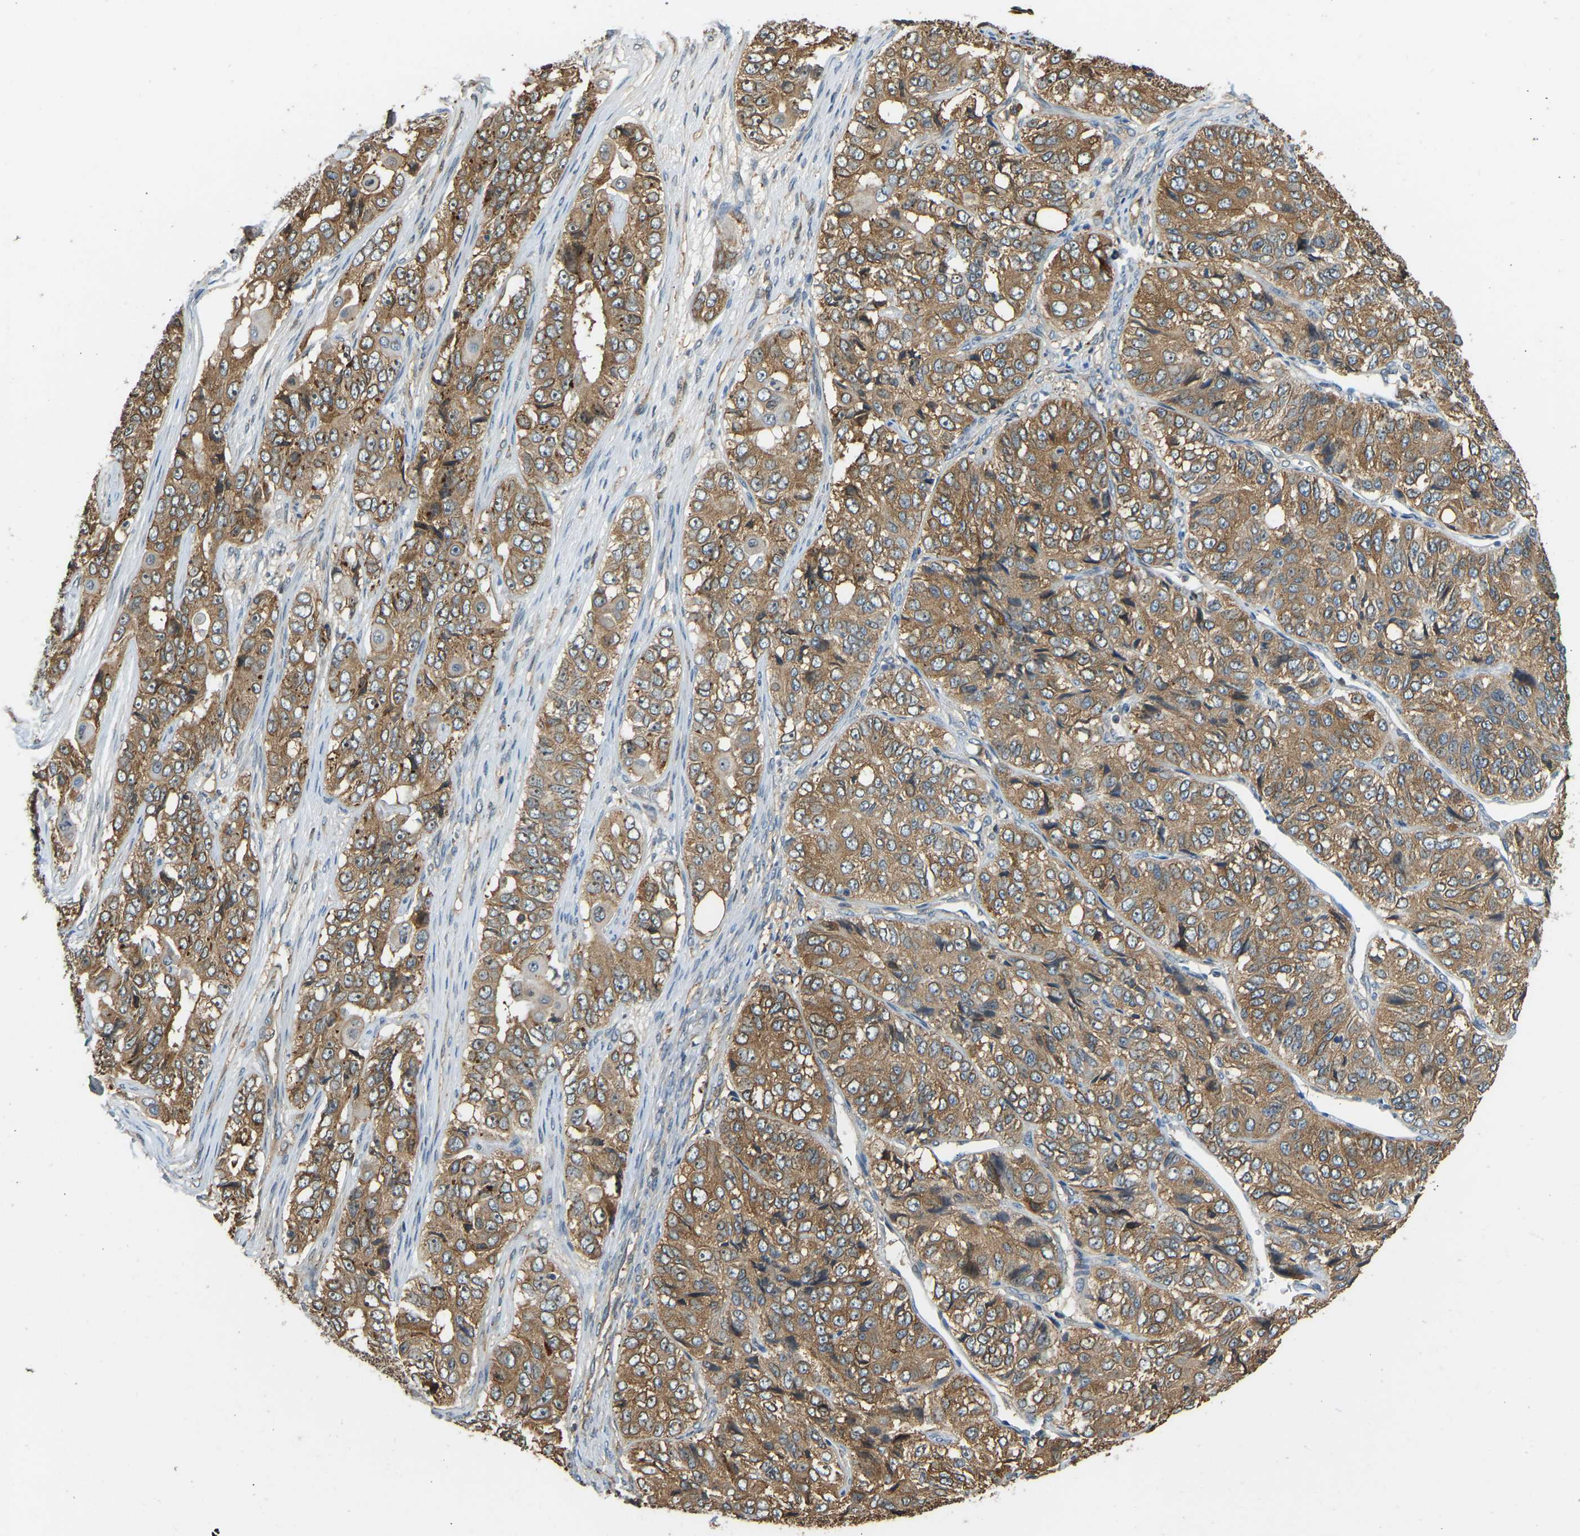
{"staining": {"intensity": "moderate", "quantity": ">75%", "location": "cytoplasmic/membranous"}, "tissue": "ovarian cancer", "cell_type": "Tumor cells", "image_type": "cancer", "snomed": [{"axis": "morphology", "description": "Carcinoma, endometroid"}, {"axis": "topography", "description": "Ovary"}], "caption": "Ovarian endometroid carcinoma was stained to show a protein in brown. There is medium levels of moderate cytoplasmic/membranous positivity in about >75% of tumor cells.", "gene": "OS9", "patient": {"sex": "female", "age": 51}}